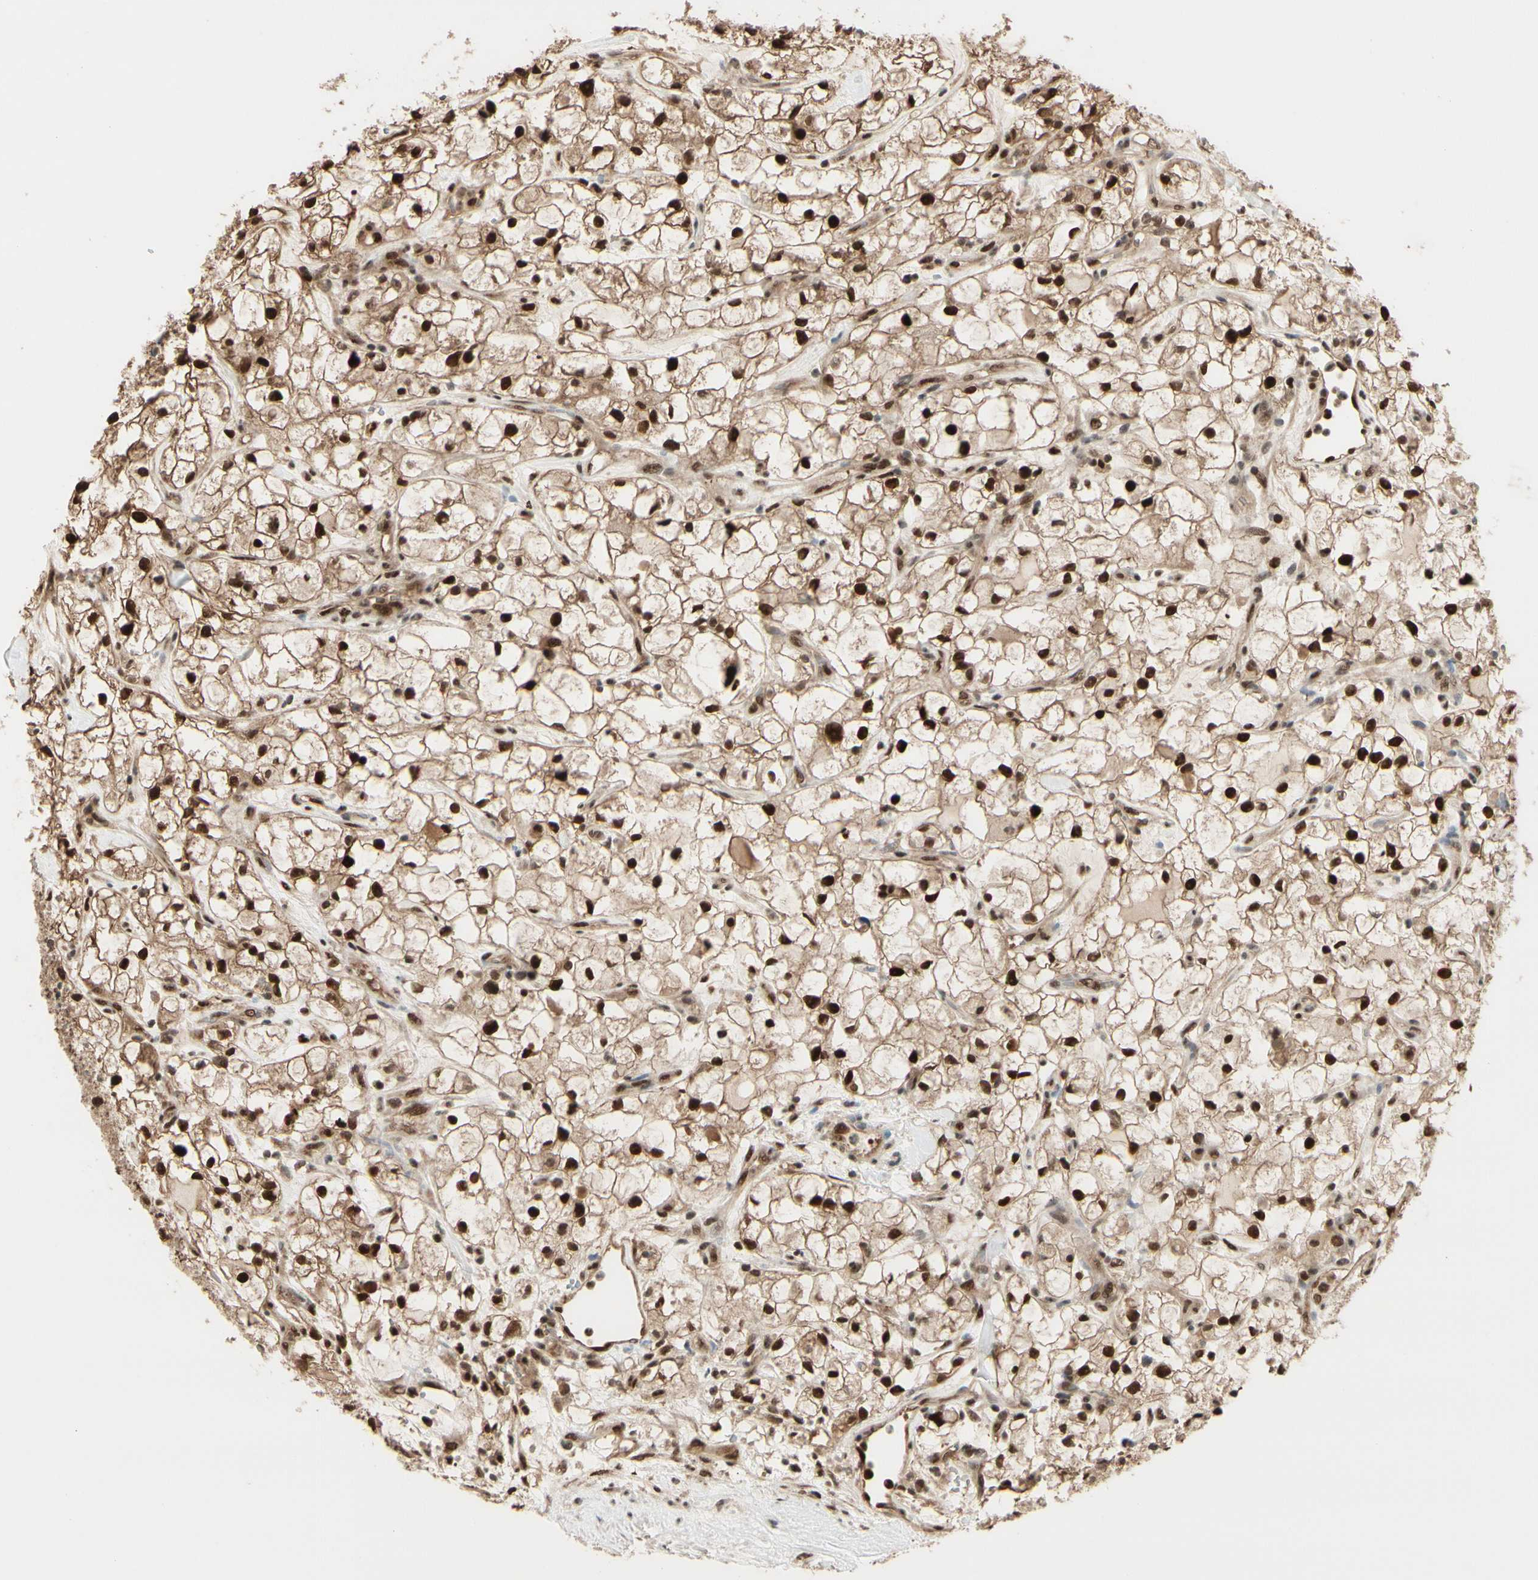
{"staining": {"intensity": "strong", "quantity": ">75%", "location": "cytoplasmic/membranous,nuclear"}, "tissue": "renal cancer", "cell_type": "Tumor cells", "image_type": "cancer", "snomed": [{"axis": "morphology", "description": "Adenocarcinoma, NOS"}, {"axis": "topography", "description": "Kidney"}], "caption": "Strong cytoplasmic/membranous and nuclear positivity is seen in about >75% of tumor cells in renal cancer. Immunohistochemistry stains the protein of interest in brown and the nuclei are stained blue.", "gene": "HSF1", "patient": {"sex": "female", "age": 60}}